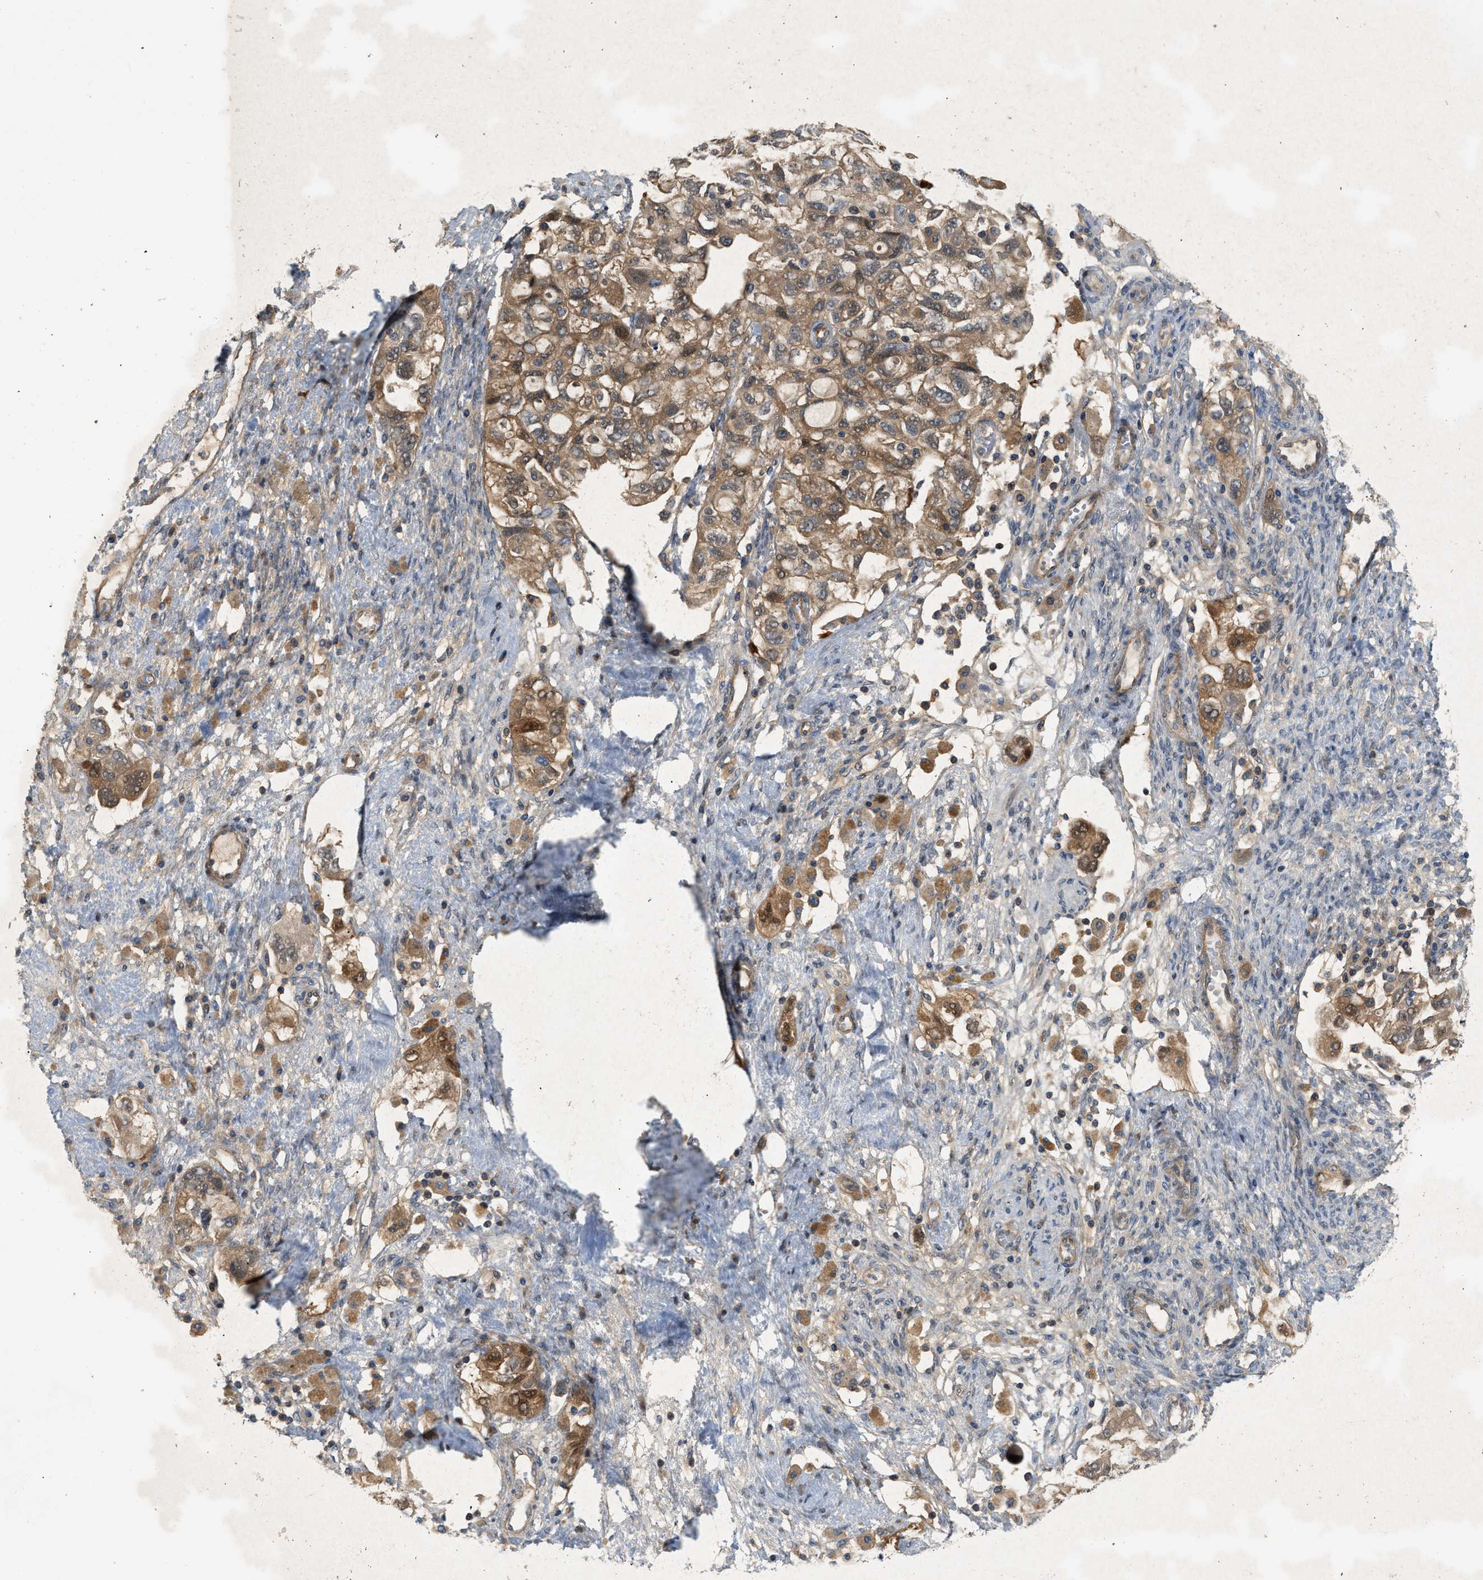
{"staining": {"intensity": "moderate", "quantity": ">75%", "location": "cytoplasmic/membranous,nuclear"}, "tissue": "ovarian cancer", "cell_type": "Tumor cells", "image_type": "cancer", "snomed": [{"axis": "morphology", "description": "Carcinoma, NOS"}, {"axis": "morphology", "description": "Cystadenocarcinoma, serous, NOS"}, {"axis": "topography", "description": "Ovary"}], "caption": "This is a micrograph of immunohistochemistry staining of ovarian cancer (serous cystadenocarcinoma), which shows moderate expression in the cytoplasmic/membranous and nuclear of tumor cells.", "gene": "GPR31", "patient": {"sex": "female", "age": 69}}